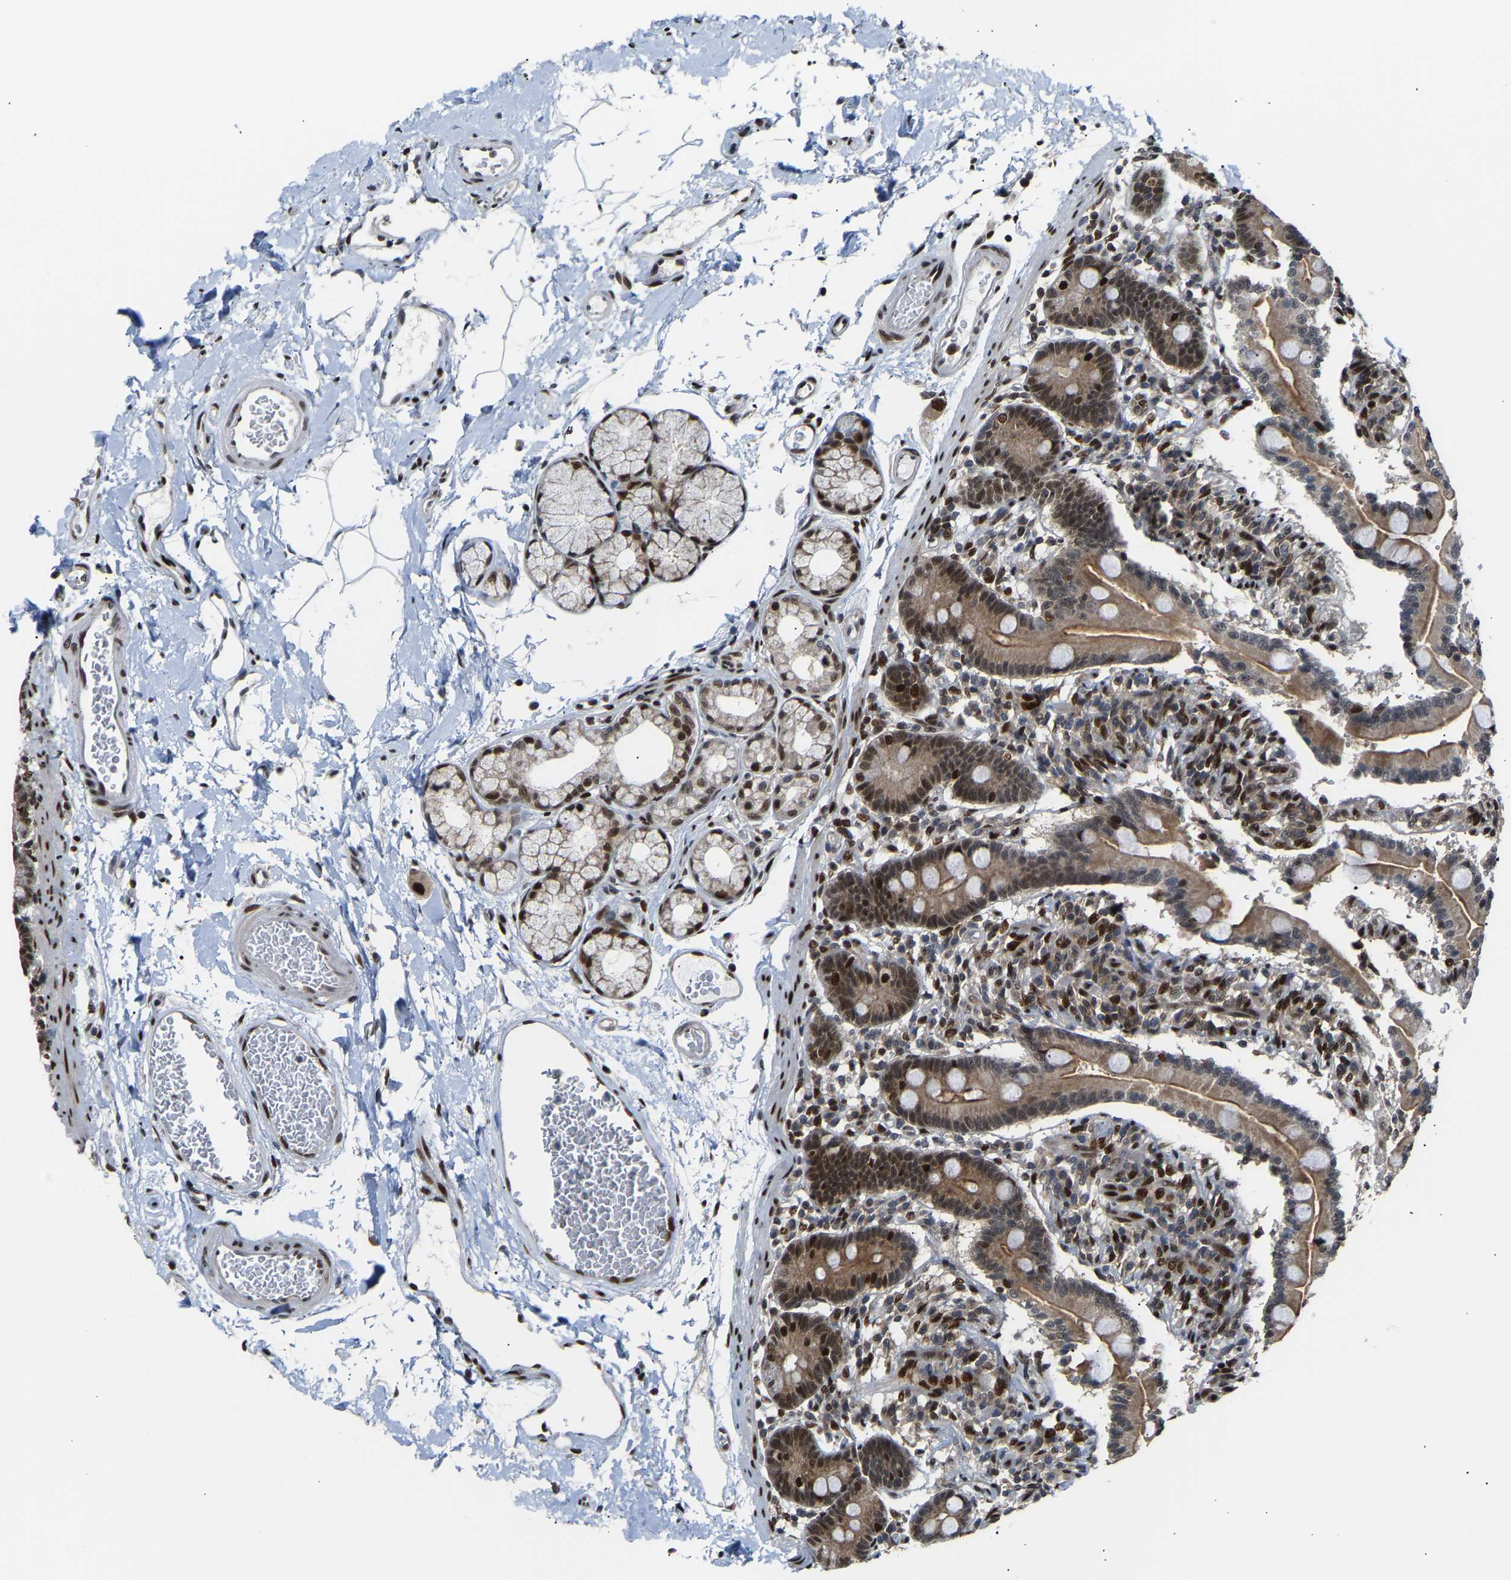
{"staining": {"intensity": "strong", "quantity": ">75%", "location": "cytoplasmic/membranous,nuclear"}, "tissue": "duodenum", "cell_type": "Glandular cells", "image_type": "normal", "snomed": [{"axis": "morphology", "description": "Normal tissue, NOS"}, {"axis": "topography", "description": "Duodenum"}], "caption": "Glandular cells show high levels of strong cytoplasmic/membranous,nuclear expression in about >75% of cells in unremarkable duodenum. (brown staining indicates protein expression, while blue staining denotes nuclei).", "gene": "SSBP2", "patient": {"sex": "male", "age": 54}}